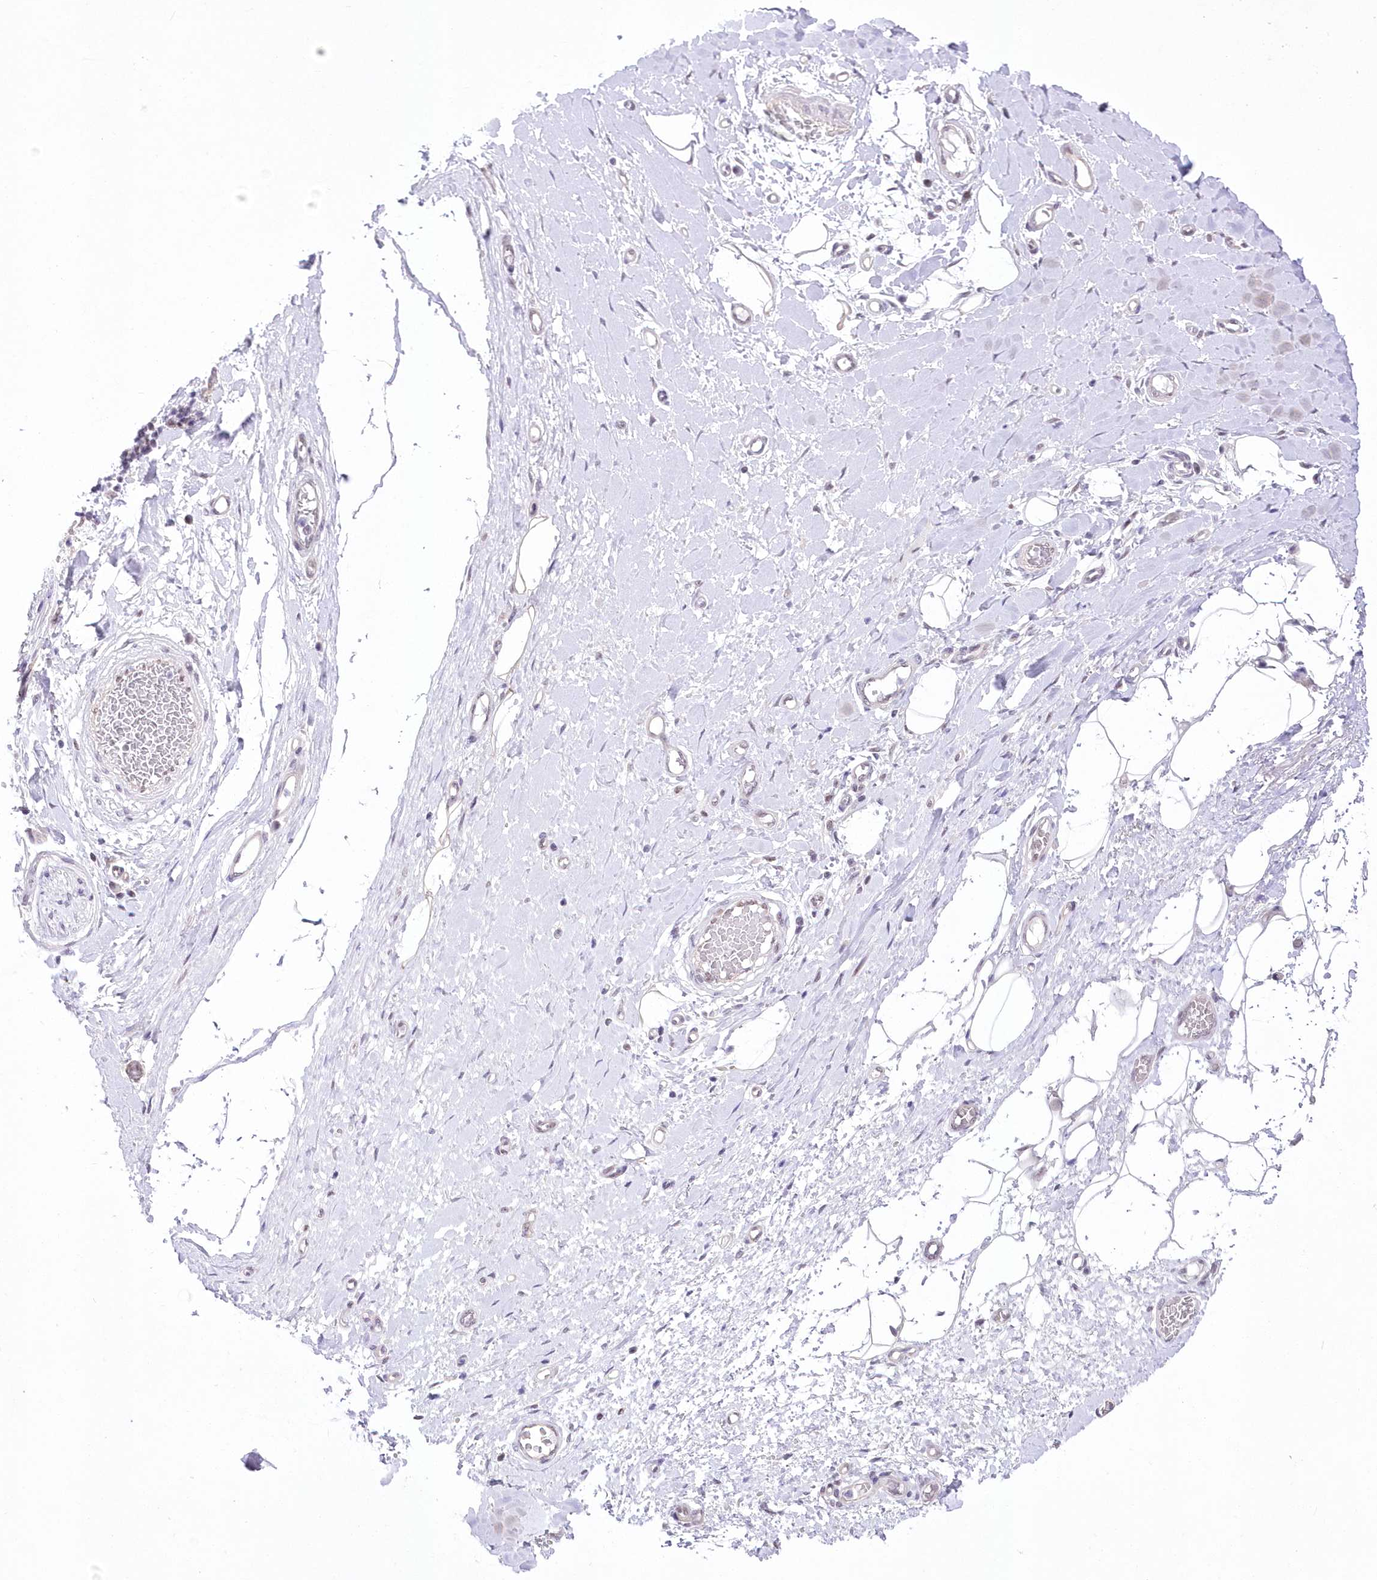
{"staining": {"intensity": "negative", "quantity": "none", "location": "none"}, "tissue": "adipose tissue", "cell_type": "Adipocytes", "image_type": "normal", "snomed": [{"axis": "morphology", "description": "Normal tissue, NOS"}, {"axis": "morphology", "description": "Adenocarcinoma, NOS"}, {"axis": "topography", "description": "Esophagus"}, {"axis": "topography", "description": "Stomach, upper"}, {"axis": "topography", "description": "Peripheral nerve tissue"}], "caption": "Histopathology image shows no significant protein staining in adipocytes of benign adipose tissue. The staining is performed using DAB brown chromogen with nuclei counter-stained in using hematoxylin.", "gene": "NSUN2", "patient": {"sex": "male", "age": 62}}